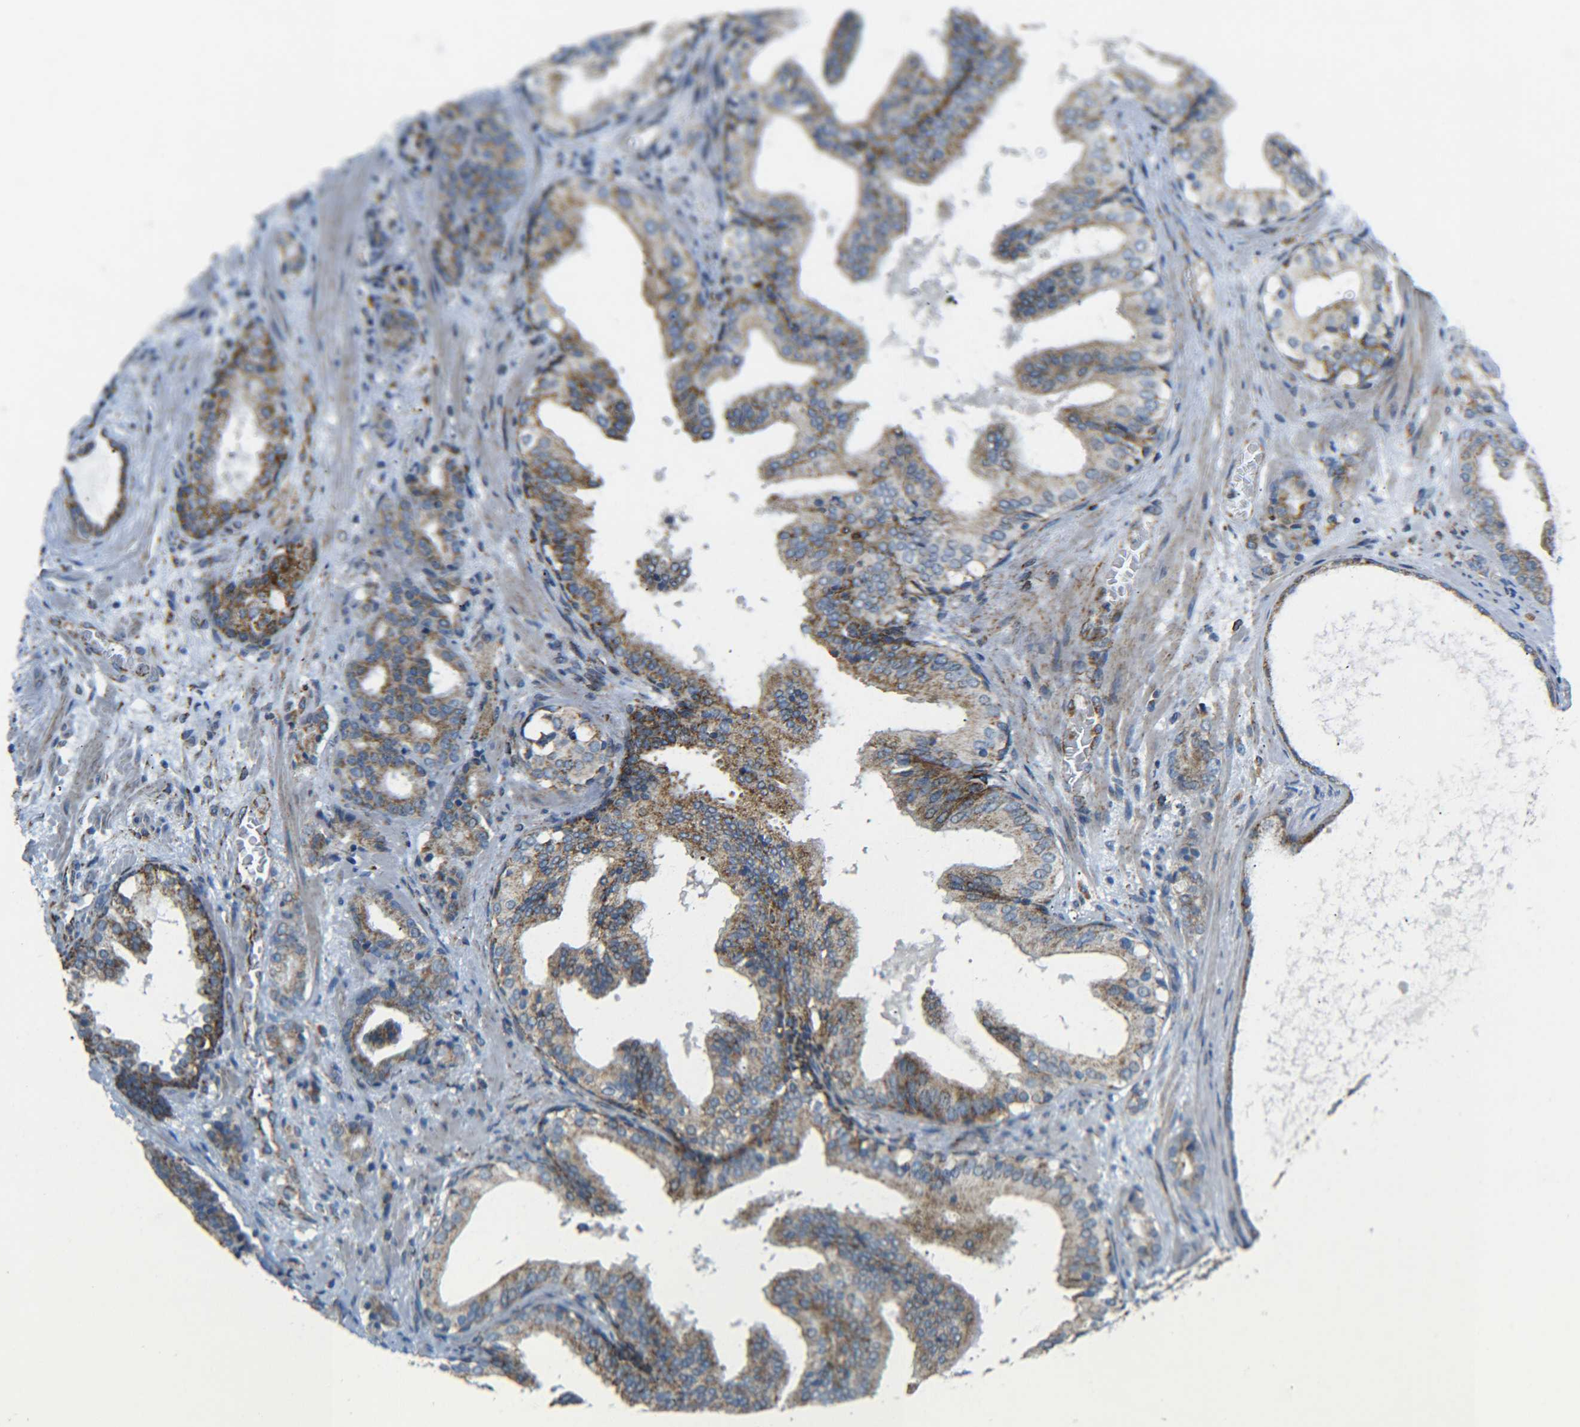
{"staining": {"intensity": "moderate", "quantity": ">75%", "location": "cytoplasmic/membranous"}, "tissue": "prostate cancer", "cell_type": "Tumor cells", "image_type": "cancer", "snomed": [{"axis": "morphology", "description": "Adenocarcinoma, Low grade"}, {"axis": "topography", "description": "Prostate"}], "caption": "High-magnification brightfield microscopy of adenocarcinoma (low-grade) (prostate) stained with DAB (3,3'-diaminobenzidine) (brown) and counterstained with hematoxylin (blue). tumor cells exhibit moderate cytoplasmic/membranous staining is appreciated in about>75% of cells. (DAB = brown stain, brightfield microscopy at high magnification).", "gene": "CYB5R1", "patient": {"sex": "male", "age": 63}}